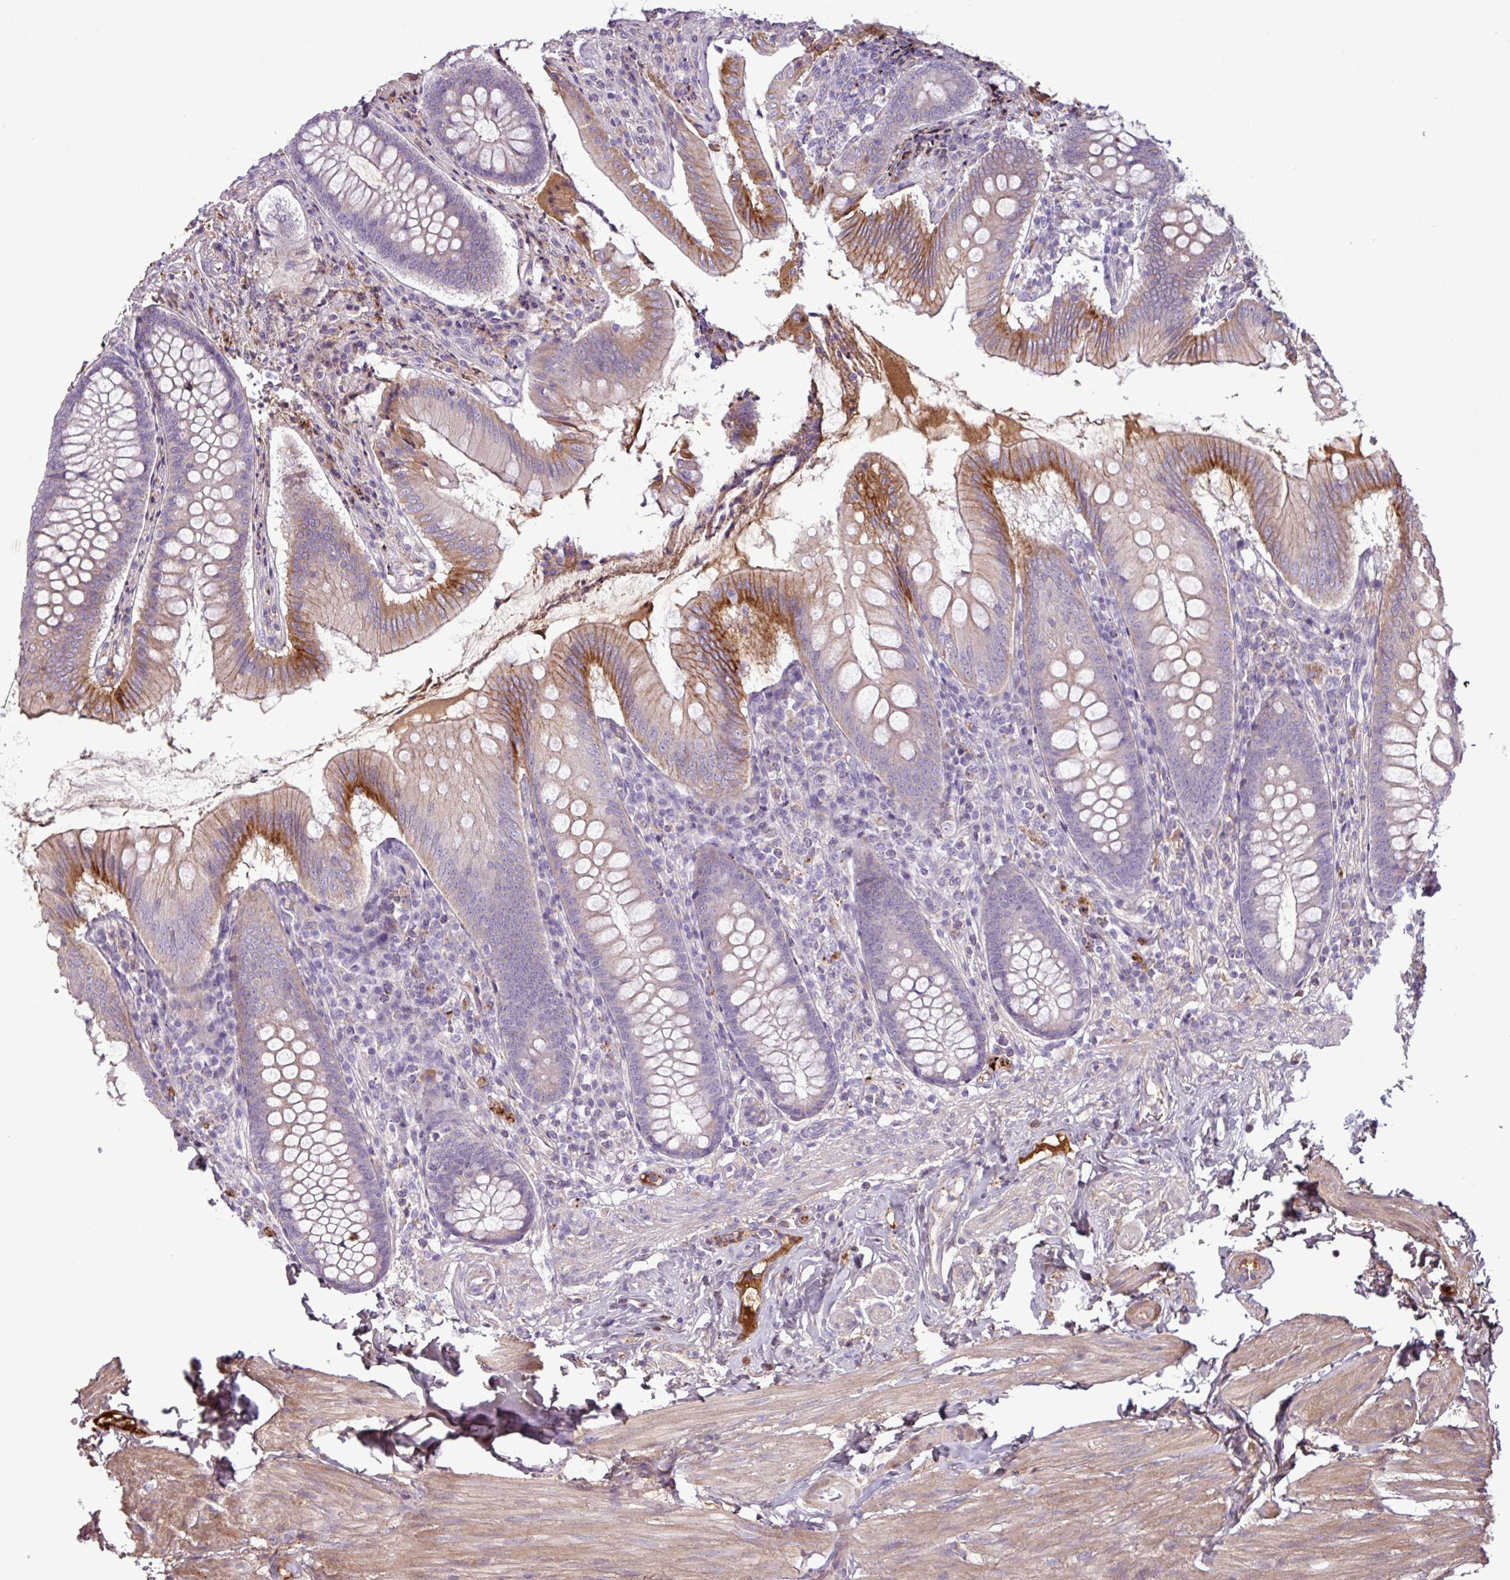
{"staining": {"intensity": "moderate", "quantity": "25%-75%", "location": "cytoplasmic/membranous"}, "tissue": "appendix", "cell_type": "Glandular cells", "image_type": "normal", "snomed": [{"axis": "morphology", "description": "Normal tissue, NOS"}, {"axis": "topography", "description": "Appendix"}], "caption": "Appendix was stained to show a protein in brown. There is medium levels of moderate cytoplasmic/membranous staining in approximately 25%-75% of glandular cells.", "gene": "C4A", "patient": {"sex": "female", "age": 51}}